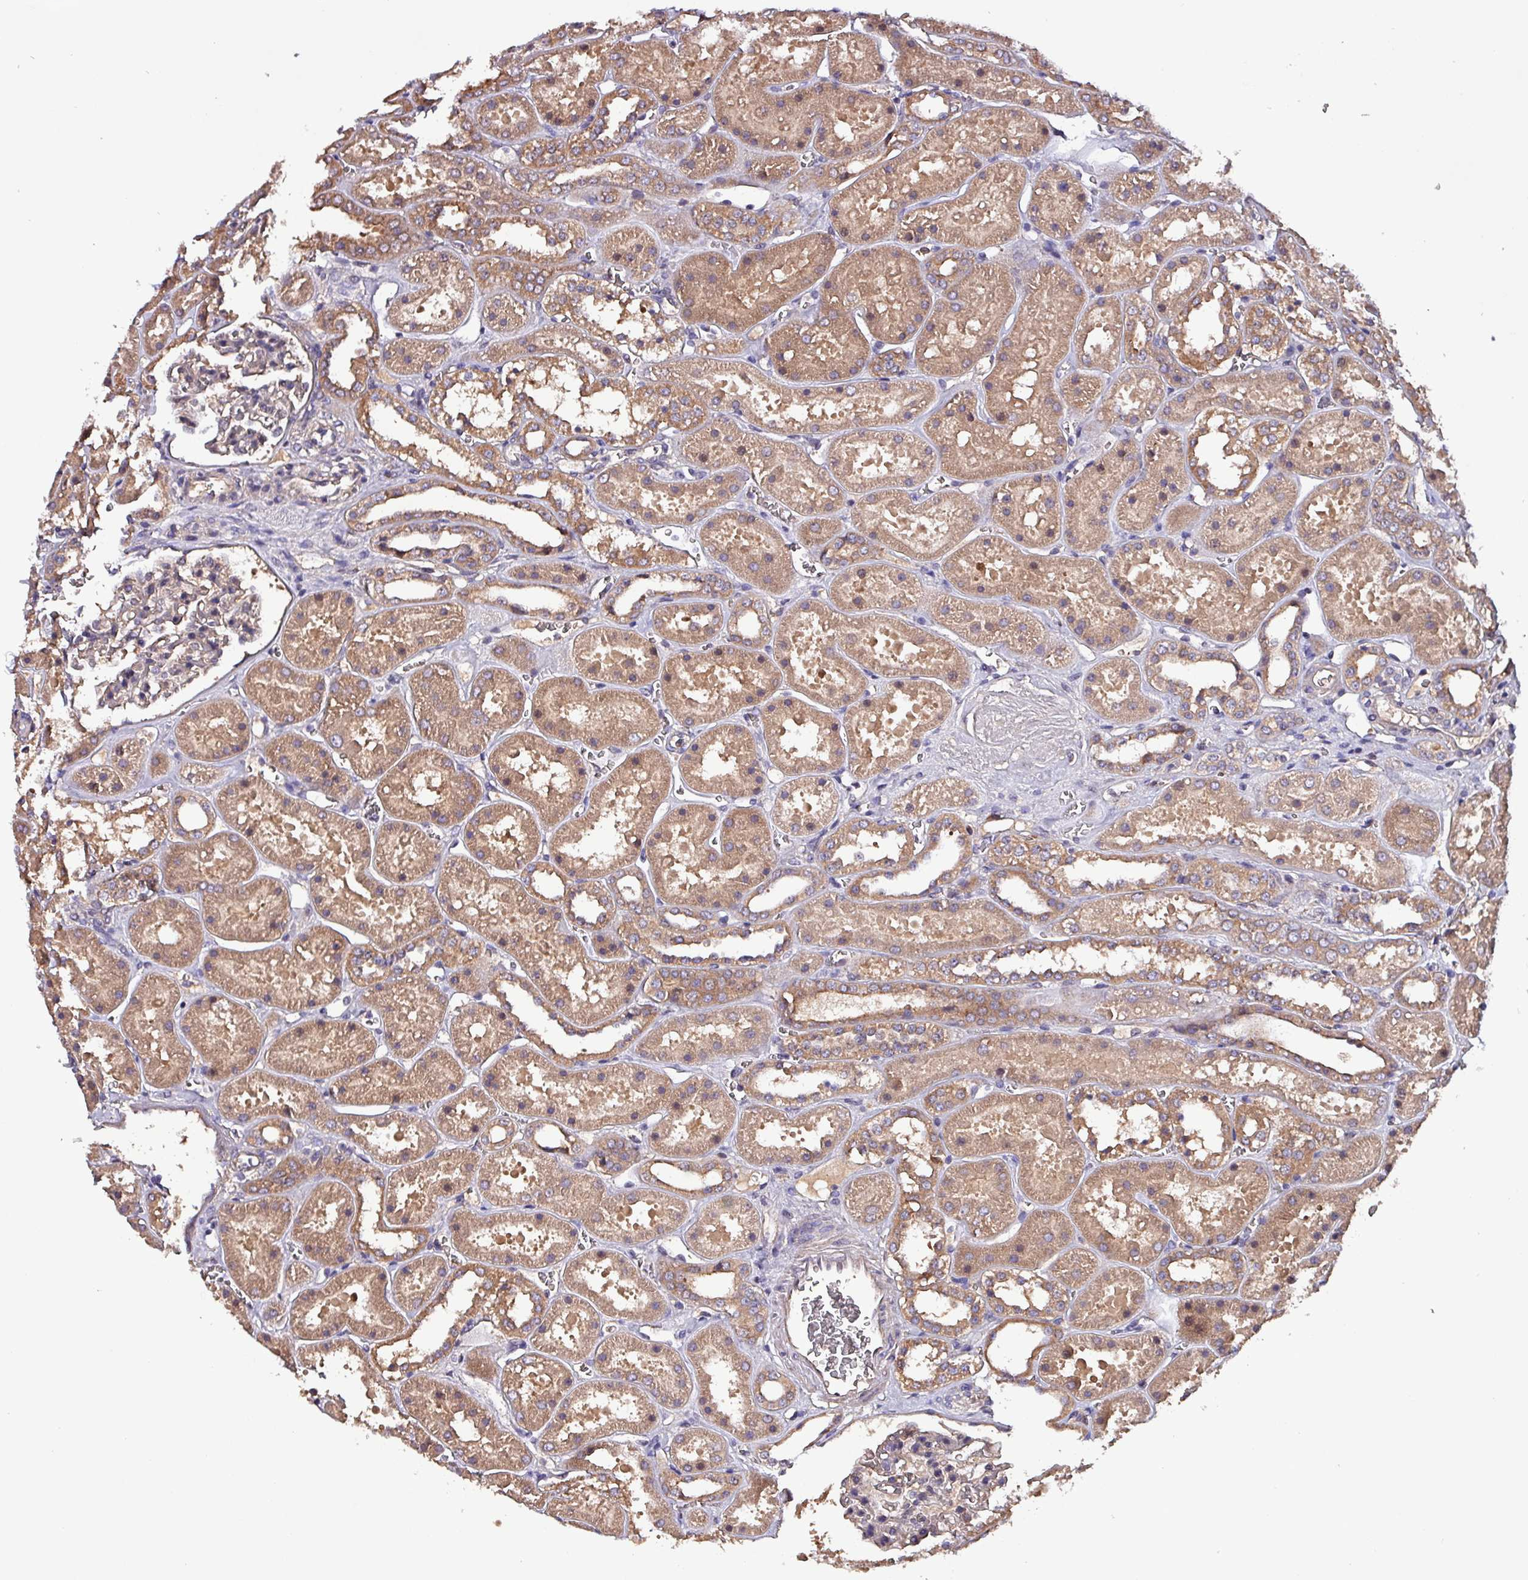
{"staining": {"intensity": "negative", "quantity": "none", "location": "none"}, "tissue": "kidney", "cell_type": "Cells in glomeruli", "image_type": "normal", "snomed": [{"axis": "morphology", "description": "Normal tissue, NOS"}, {"axis": "topography", "description": "Kidney"}], "caption": "This is an immunohistochemistry (IHC) histopathology image of benign kidney. There is no expression in cells in glomeruli.", "gene": "PAFAH1B2", "patient": {"sex": "female", "age": 41}}